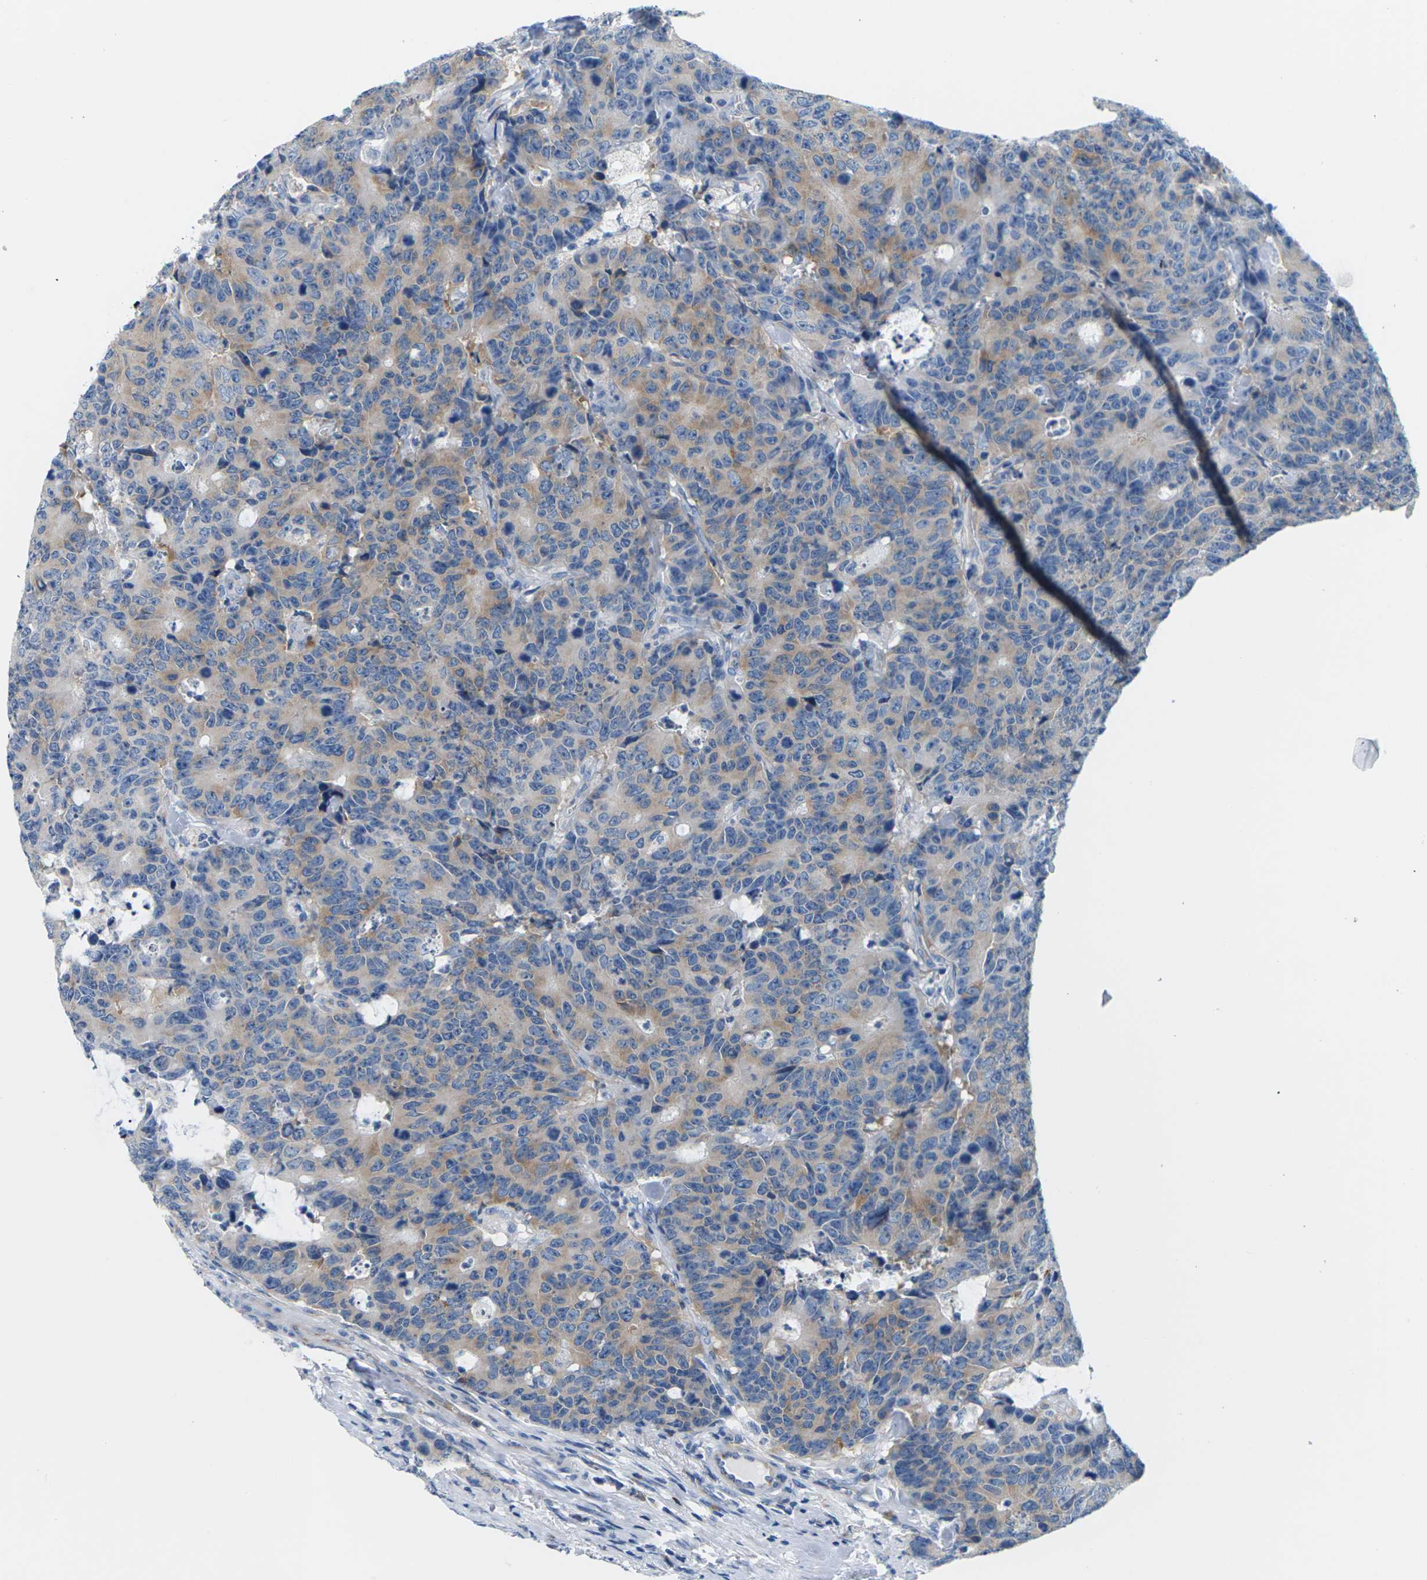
{"staining": {"intensity": "moderate", "quantity": "25%-75%", "location": "cytoplasmic/membranous"}, "tissue": "colorectal cancer", "cell_type": "Tumor cells", "image_type": "cancer", "snomed": [{"axis": "morphology", "description": "Adenocarcinoma, NOS"}, {"axis": "topography", "description": "Colon"}], "caption": "A histopathology image showing moderate cytoplasmic/membranous staining in about 25%-75% of tumor cells in adenocarcinoma (colorectal), as visualized by brown immunohistochemical staining.", "gene": "SYNGR2", "patient": {"sex": "female", "age": 86}}